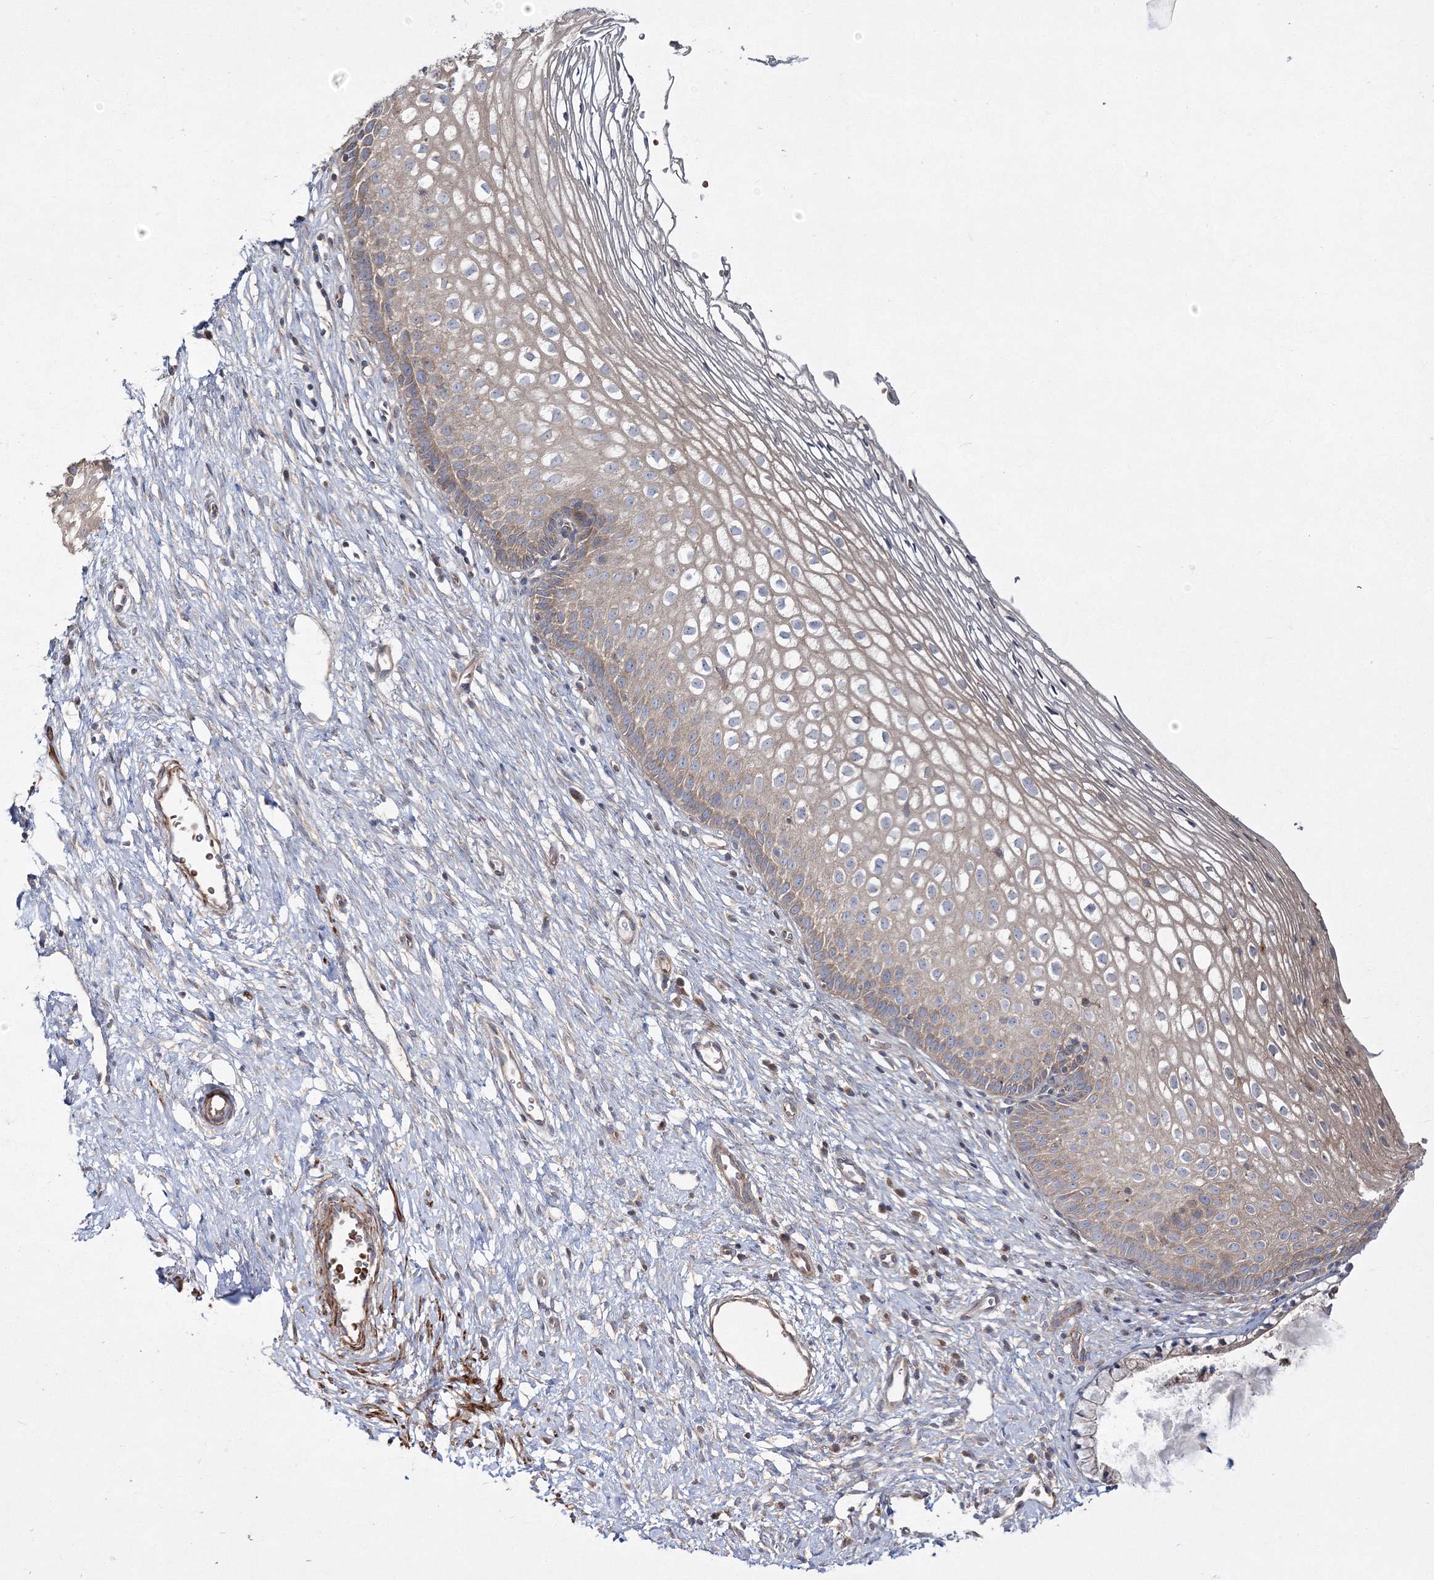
{"staining": {"intensity": "negative", "quantity": "none", "location": "none"}, "tissue": "cervix", "cell_type": "Glandular cells", "image_type": "normal", "snomed": [{"axis": "morphology", "description": "Normal tissue, NOS"}, {"axis": "topography", "description": "Cervix"}], "caption": "Glandular cells show no significant staining in benign cervix.", "gene": "ZSWIM6", "patient": {"sex": "female", "age": 27}}